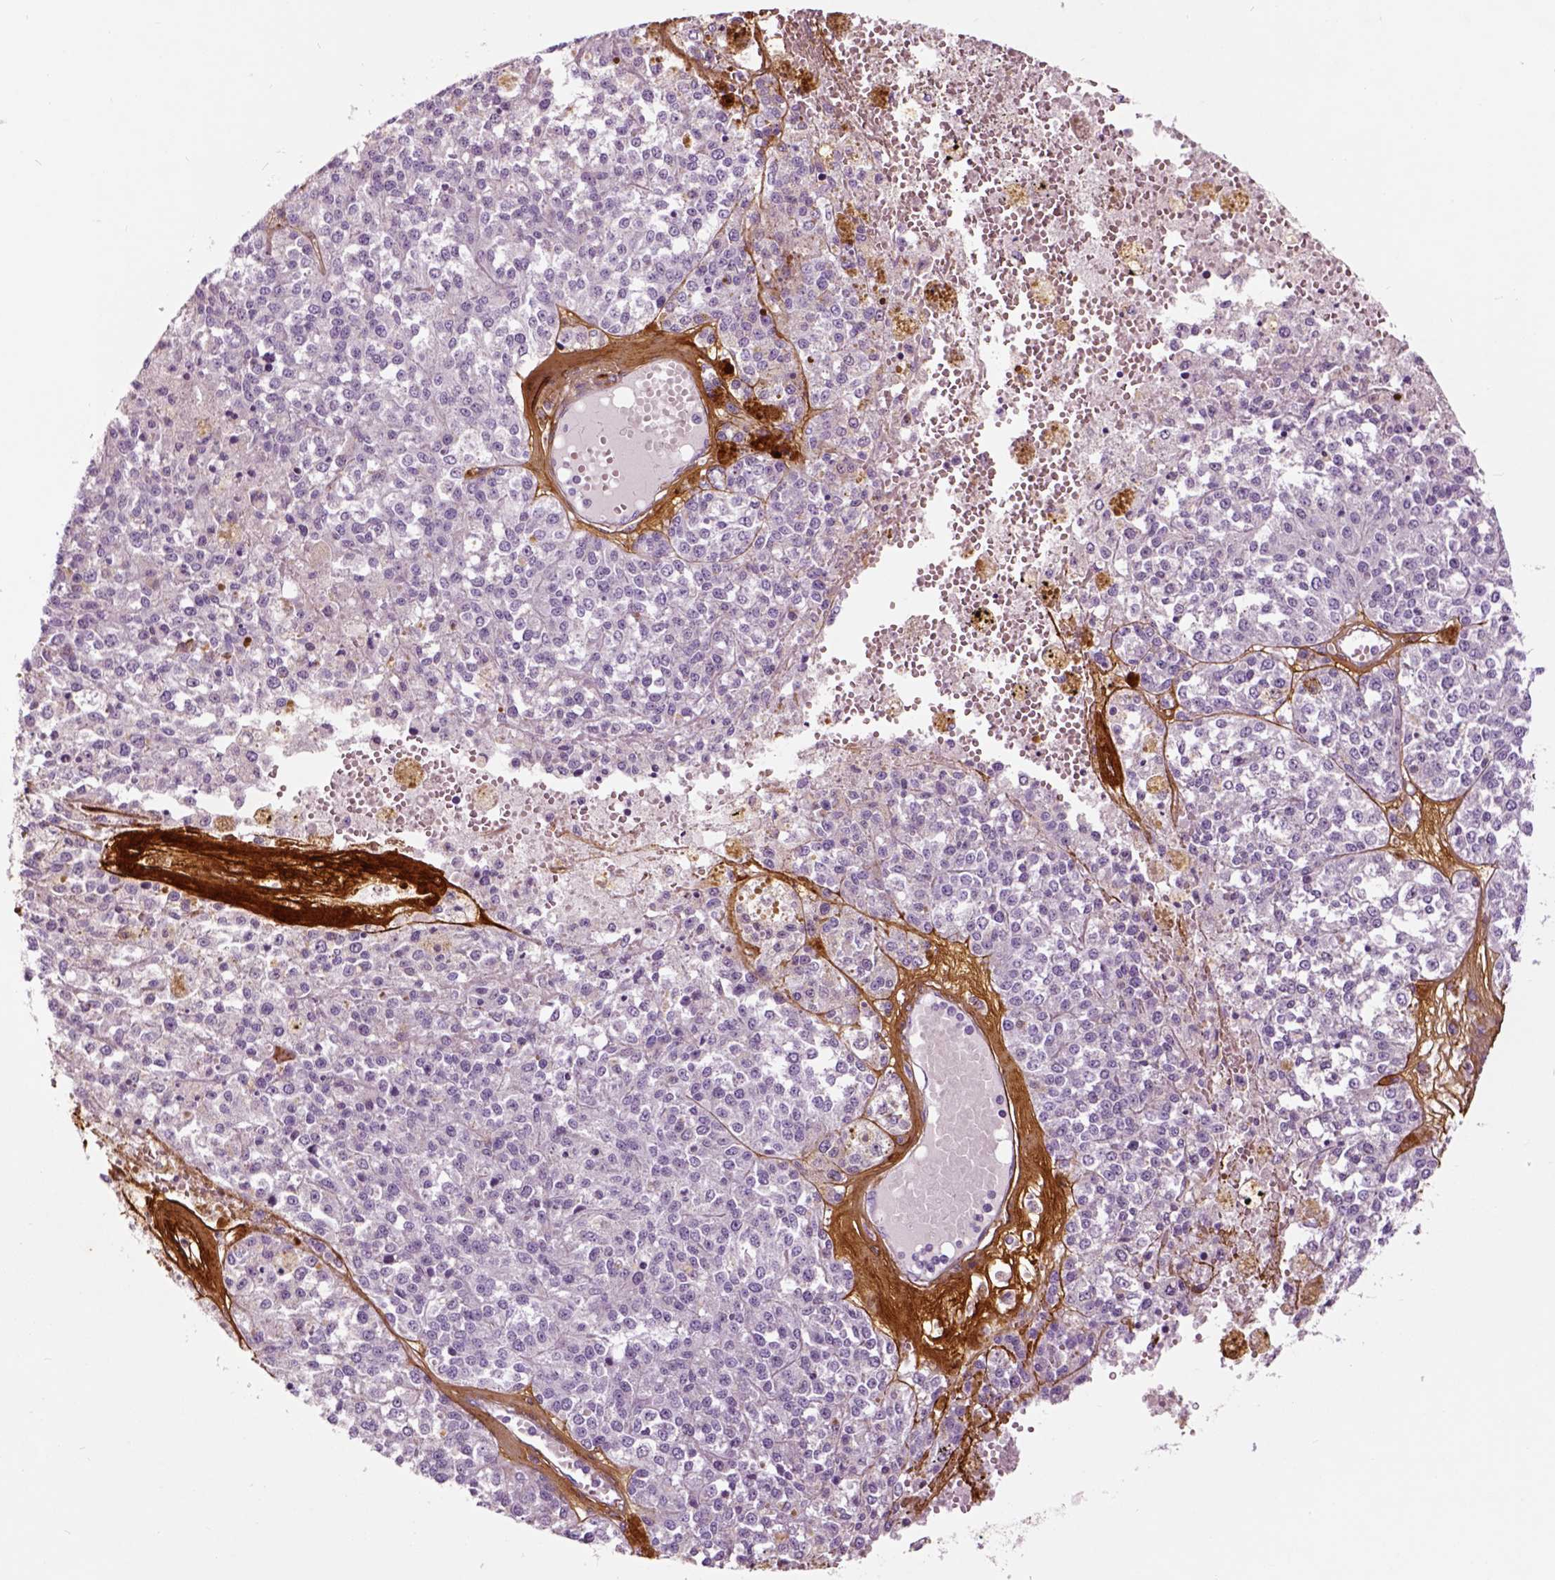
{"staining": {"intensity": "negative", "quantity": "none", "location": "none"}, "tissue": "melanoma", "cell_type": "Tumor cells", "image_type": "cancer", "snomed": [{"axis": "morphology", "description": "Malignant melanoma, Metastatic site"}, {"axis": "topography", "description": "Lymph node"}], "caption": "There is no significant positivity in tumor cells of melanoma.", "gene": "COL6A2", "patient": {"sex": "female", "age": 64}}